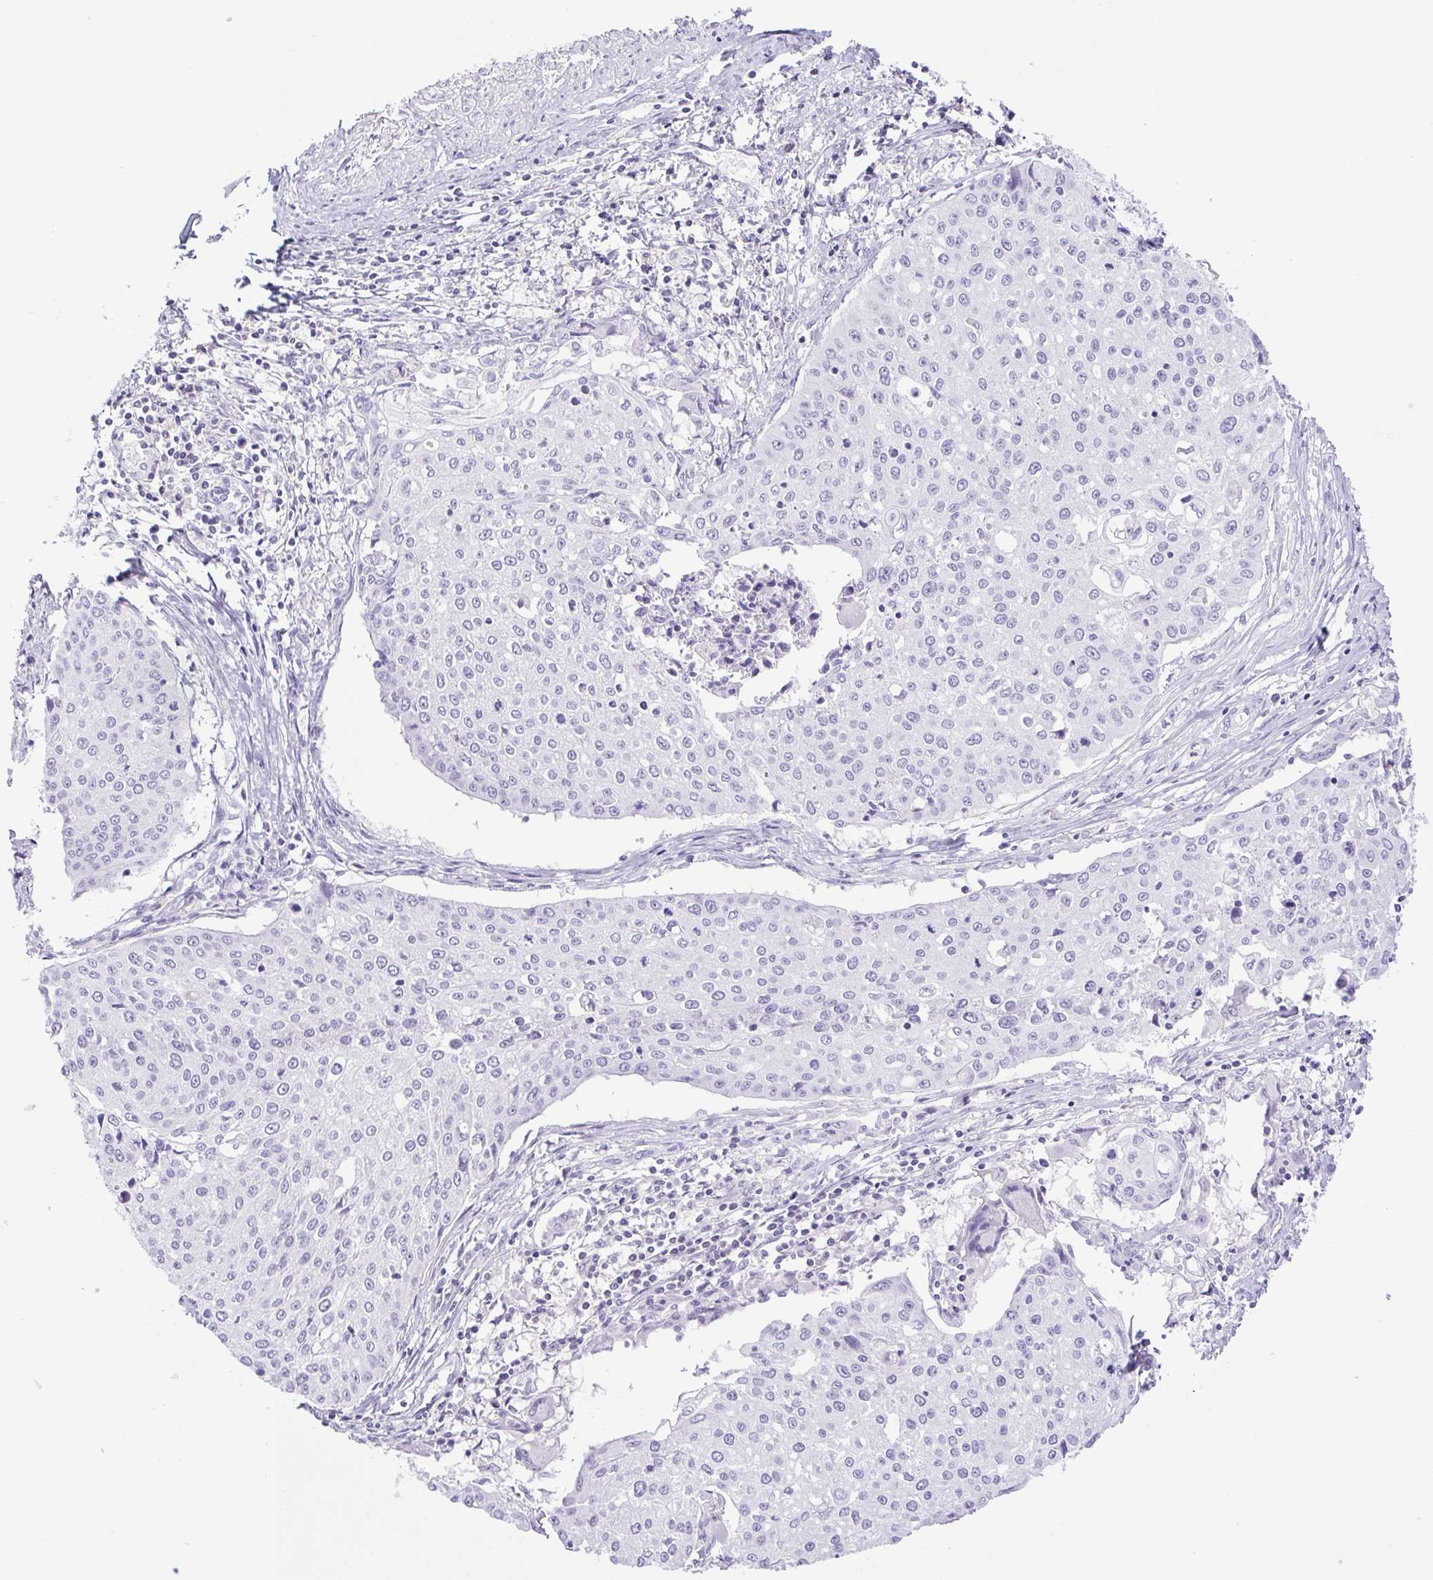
{"staining": {"intensity": "negative", "quantity": "none", "location": "none"}, "tissue": "cervical cancer", "cell_type": "Tumor cells", "image_type": "cancer", "snomed": [{"axis": "morphology", "description": "Squamous cell carcinoma, NOS"}, {"axis": "topography", "description": "Cervix"}], "caption": "Tumor cells are negative for brown protein staining in cervical squamous cell carcinoma.", "gene": "SYNPR", "patient": {"sex": "female", "age": 38}}